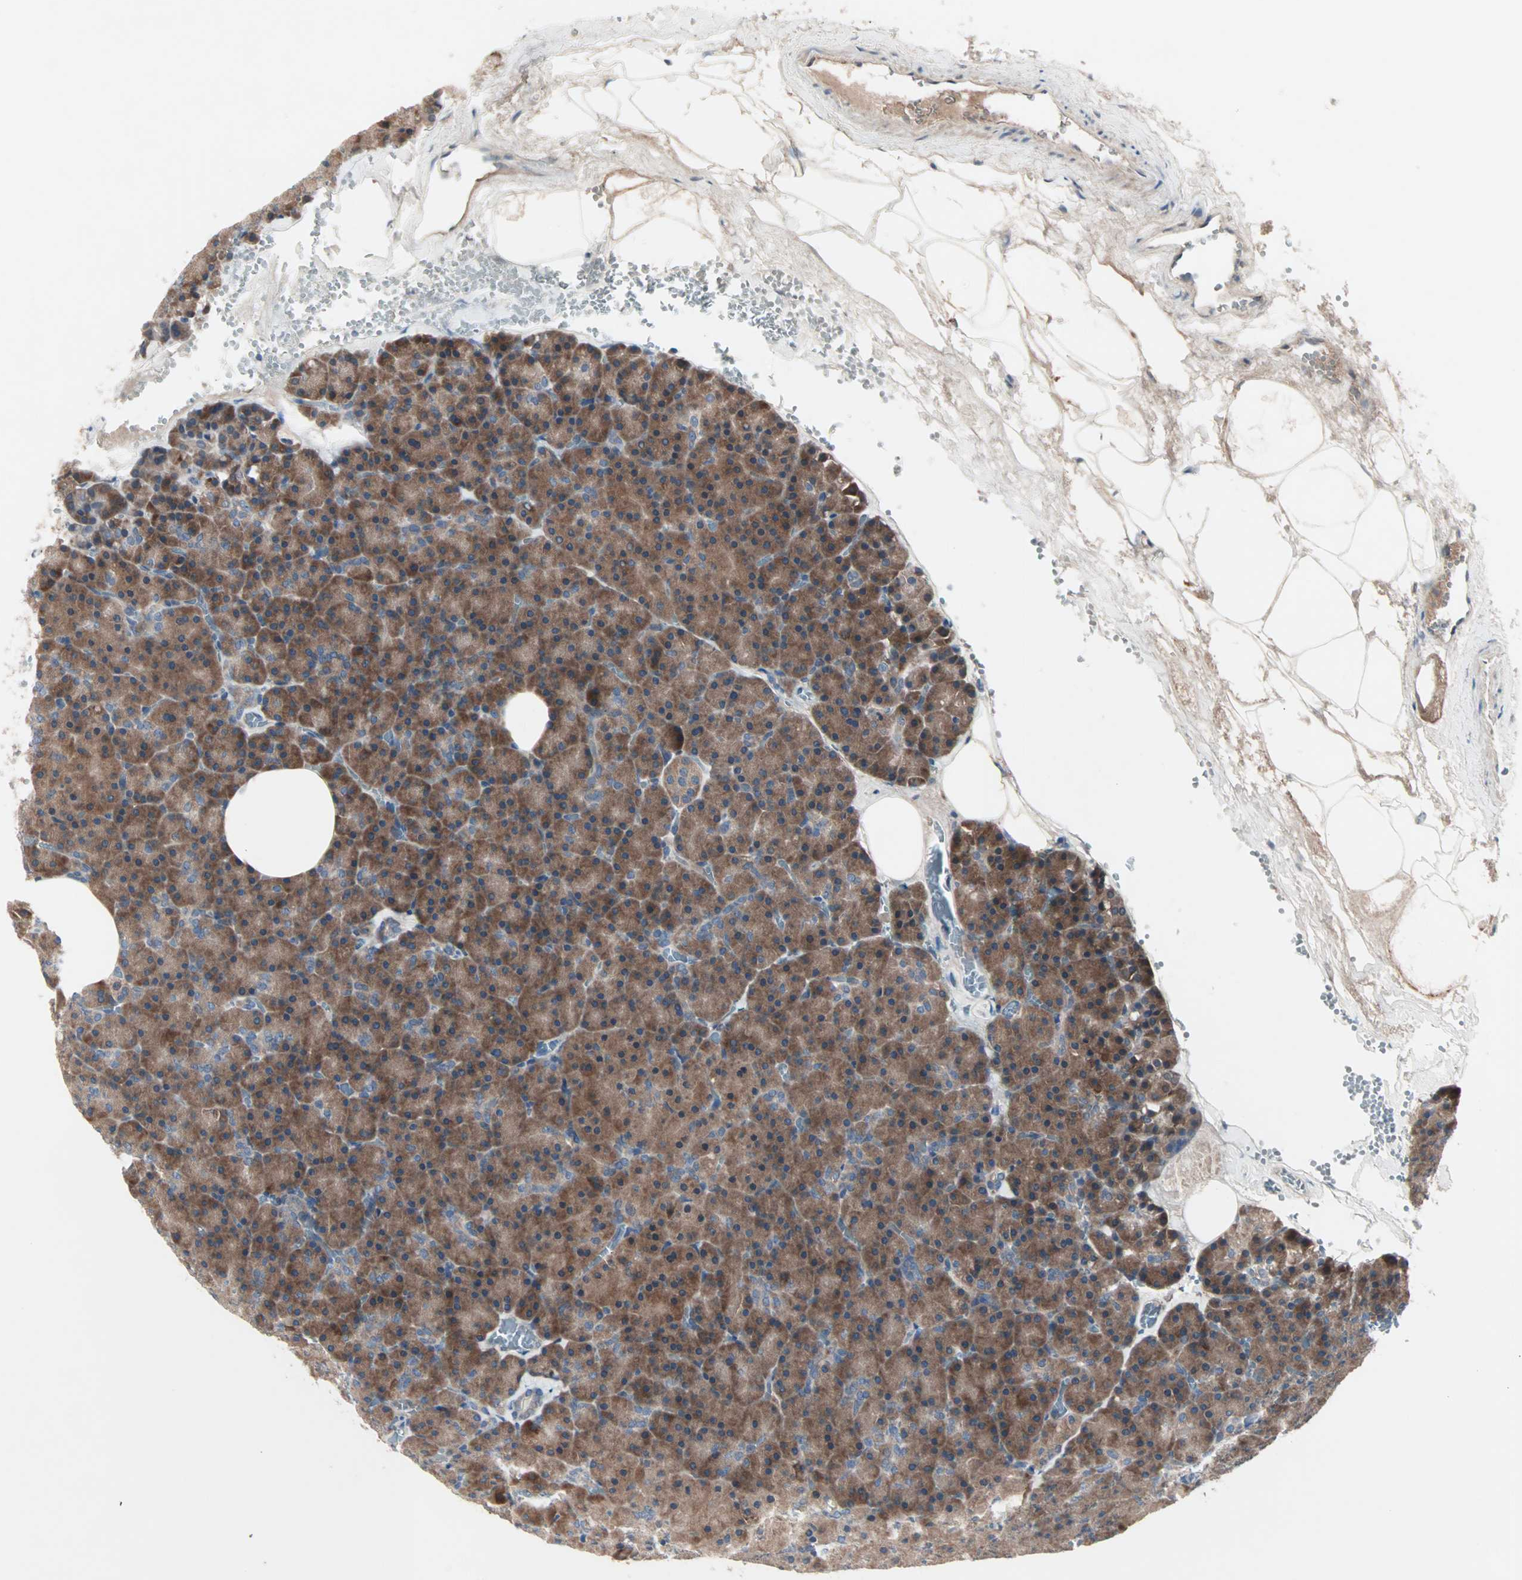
{"staining": {"intensity": "moderate", "quantity": ">75%", "location": "cytoplasmic/membranous"}, "tissue": "pancreas", "cell_type": "Exocrine glandular cells", "image_type": "normal", "snomed": [{"axis": "morphology", "description": "Normal tissue, NOS"}, {"axis": "topography", "description": "Pancreas"}], "caption": "Moderate cytoplasmic/membranous protein staining is appreciated in about >75% of exocrine glandular cells in pancreas.", "gene": "CAD", "patient": {"sex": "female", "age": 35}}